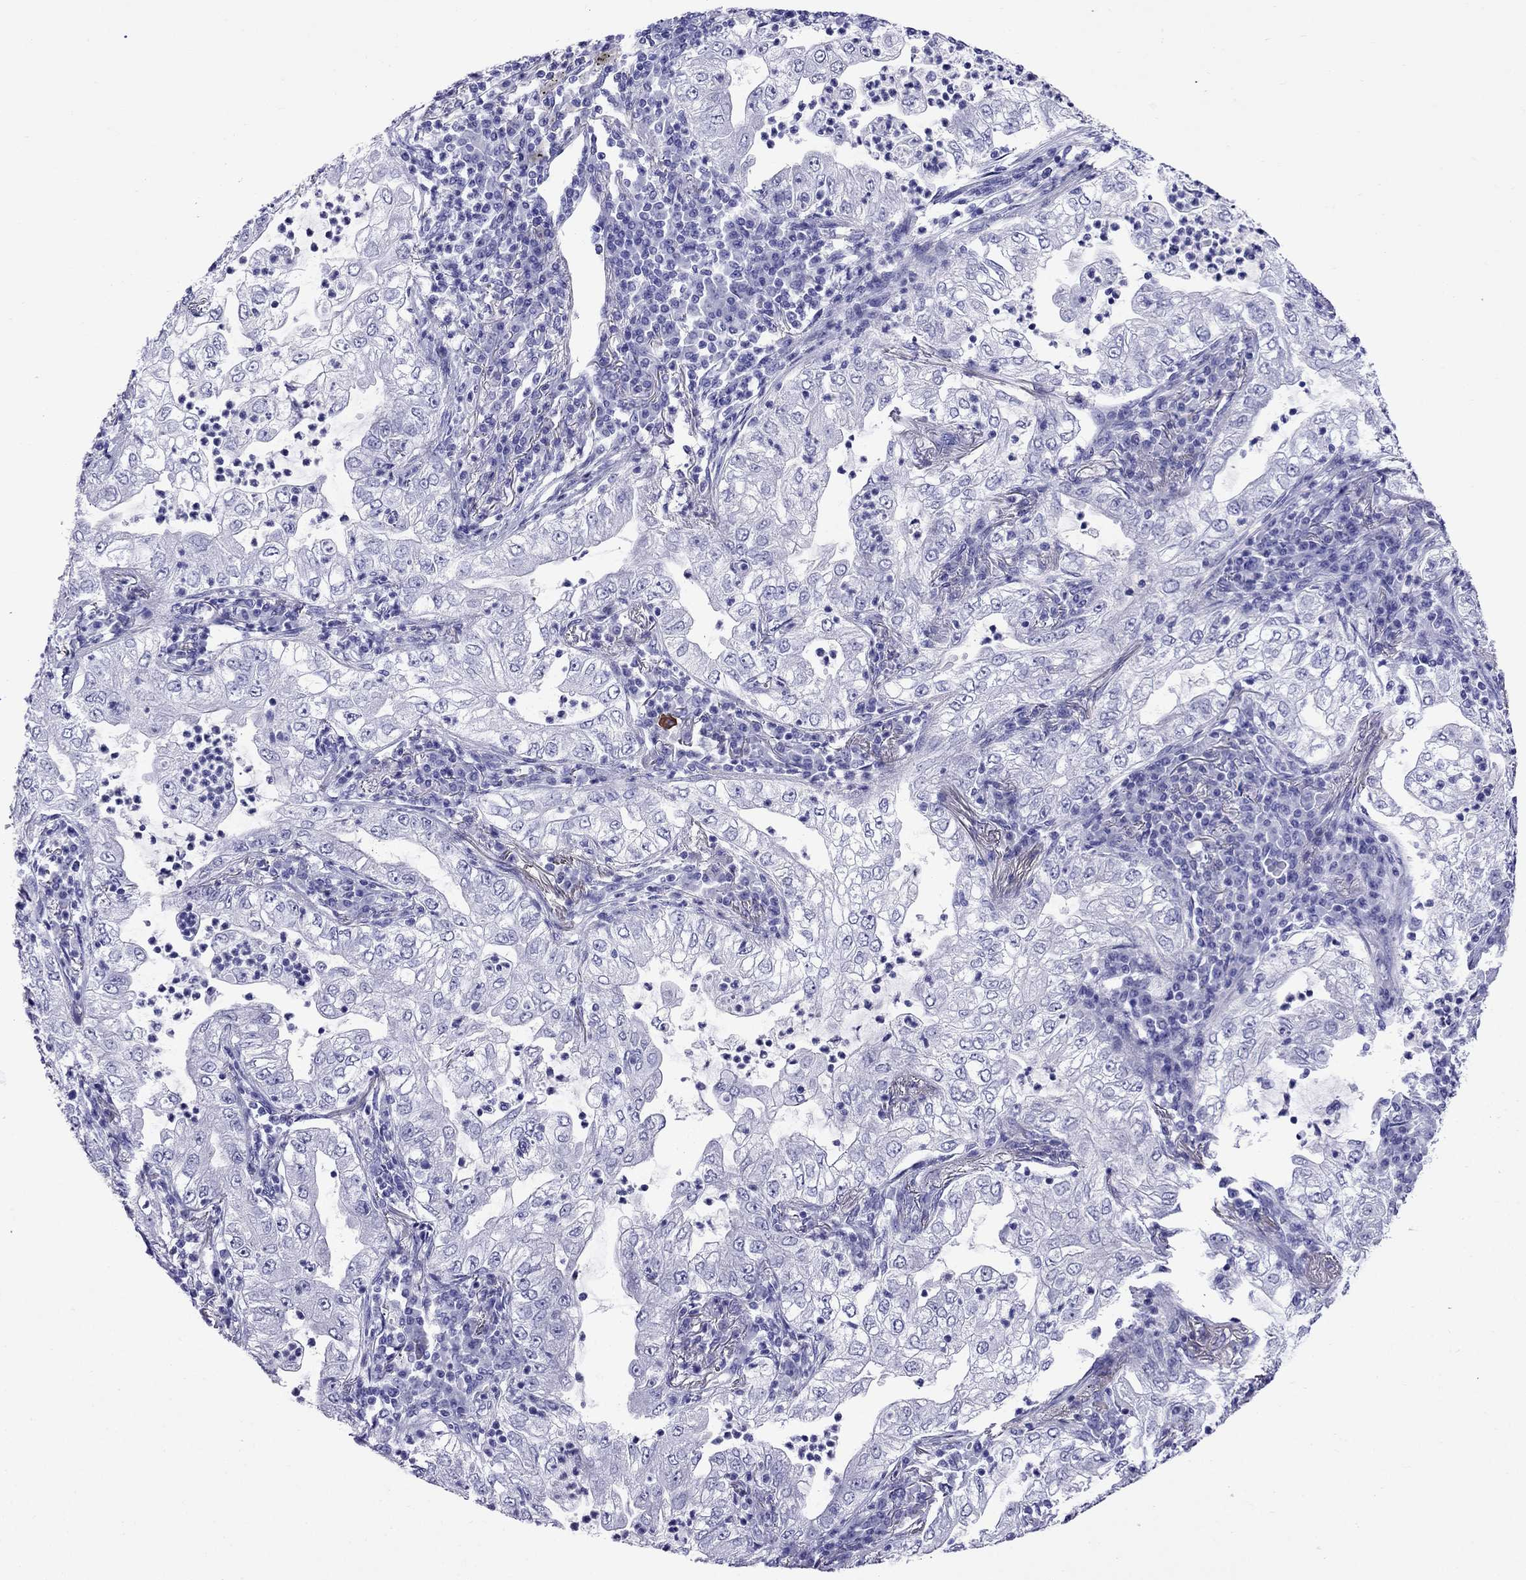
{"staining": {"intensity": "negative", "quantity": "none", "location": "none"}, "tissue": "lung cancer", "cell_type": "Tumor cells", "image_type": "cancer", "snomed": [{"axis": "morphology", "description": "Adenocarcinoma, NOS"}, {"axis": "topography", "description": "Lung"}], "caption": "Lung cancer stained for a protein using immunohistochemistry (IHC) shows no expression tumor cells.", "gene": "CRYBA1", "patient": {"sex": "female", "age": 73}}